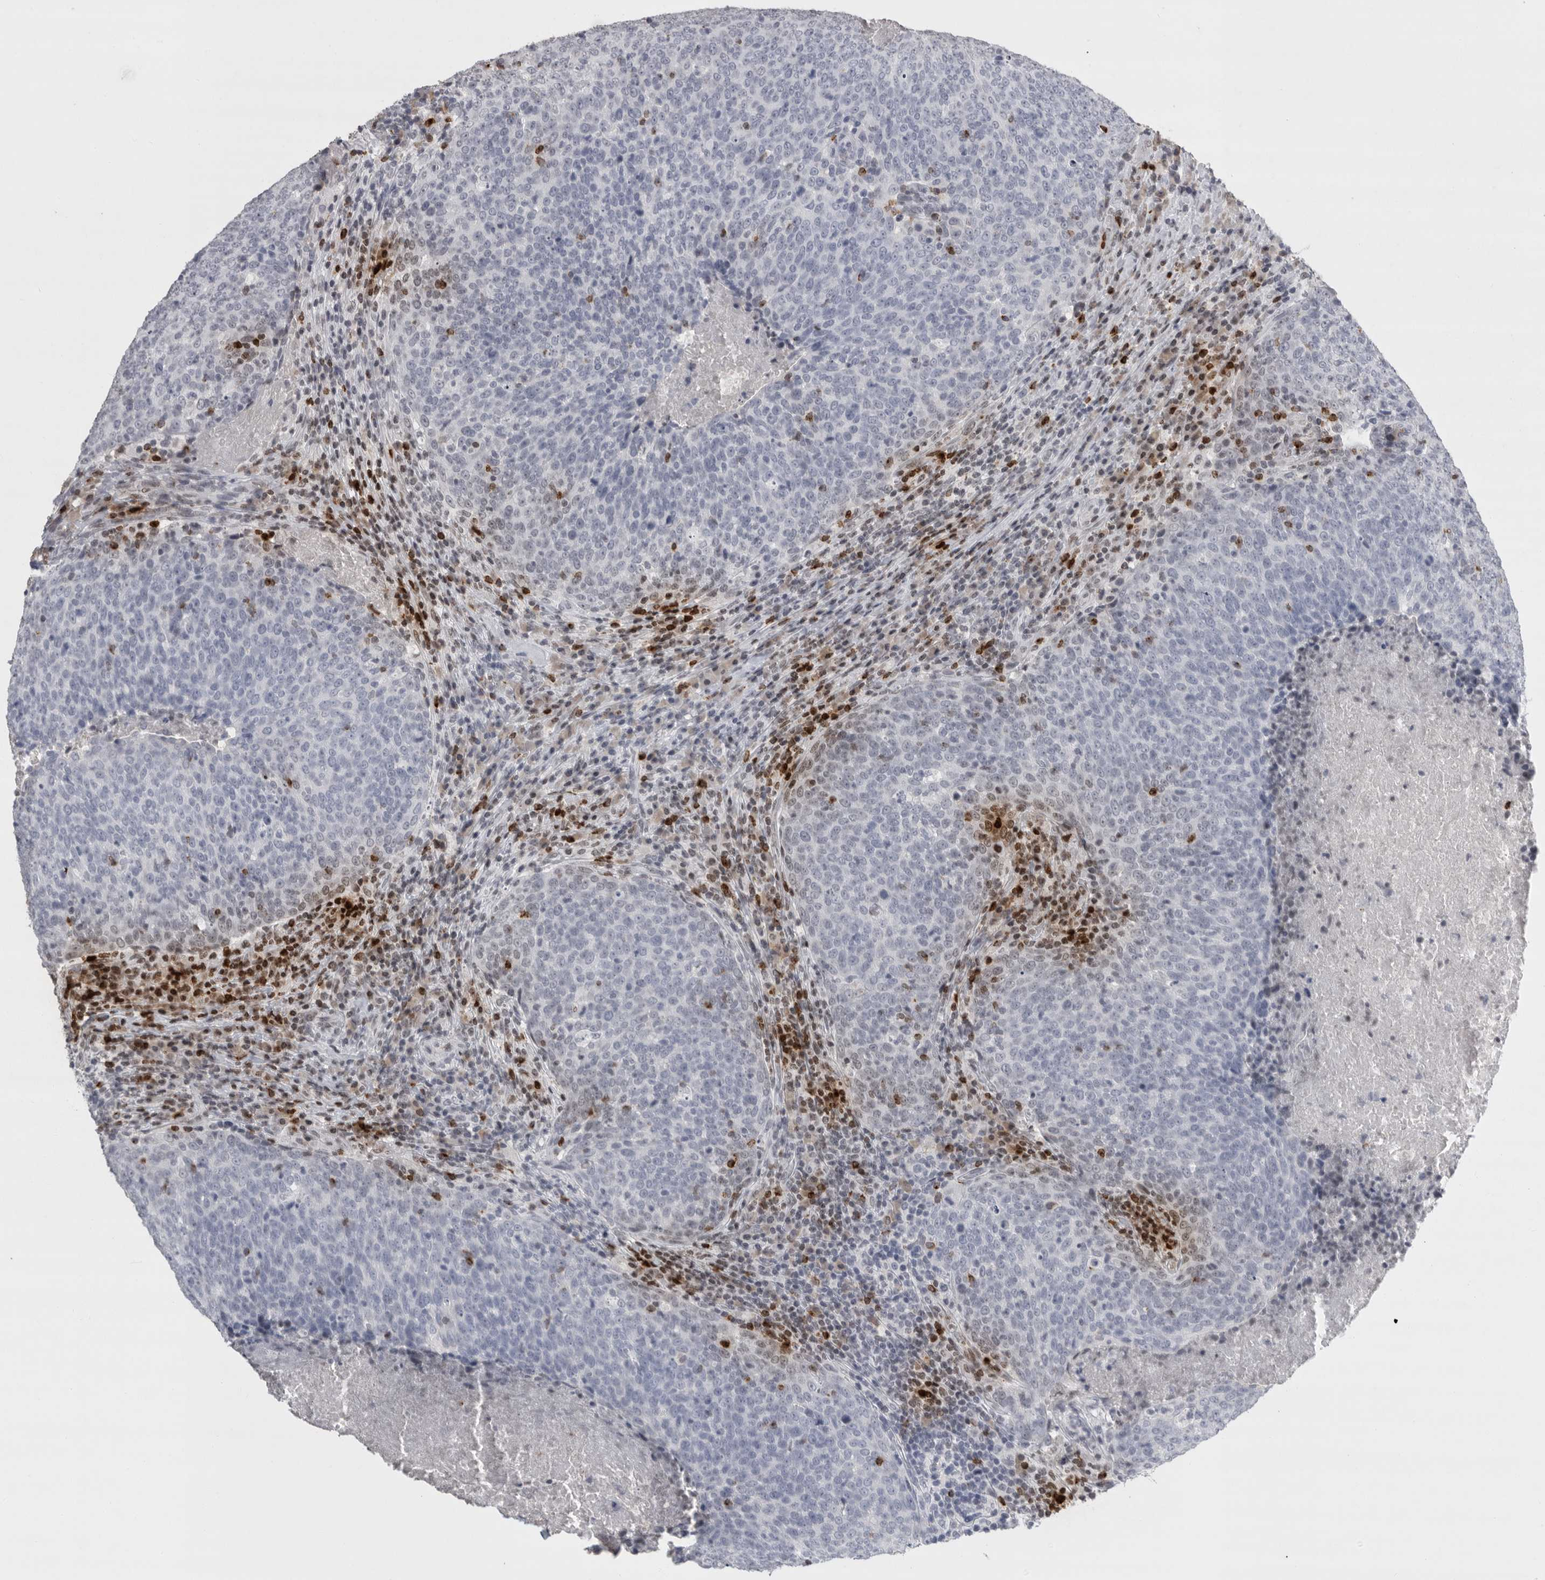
{"staining": {"intensity": "negative", "quantity": "none", "location": "none"}, "tissue": "head and neck cancer", "cell_type": "Tumor cells", "image_type": "cancer", "snomed": [{"axis": "morphology", "description": "Squamous cell carcinoma, NOS"}, {"axis": "morphology", "description": "Squamous cell carcinoma, metastatic, NOS"}, {"axis": "topography", "description": "Lymph node"}, {"axis": "topography", "description": "Head-Neck"}], "caption": "High magnification brightfield microscopy of metastatic squamous cell carcinoma (head and neck) stained with DAB (brown) and counterstained with hematoxylin (blue): tumor cells show no significant expression.", "gene": "GNLY", "patient": {"sex": "male", "age": 62}}